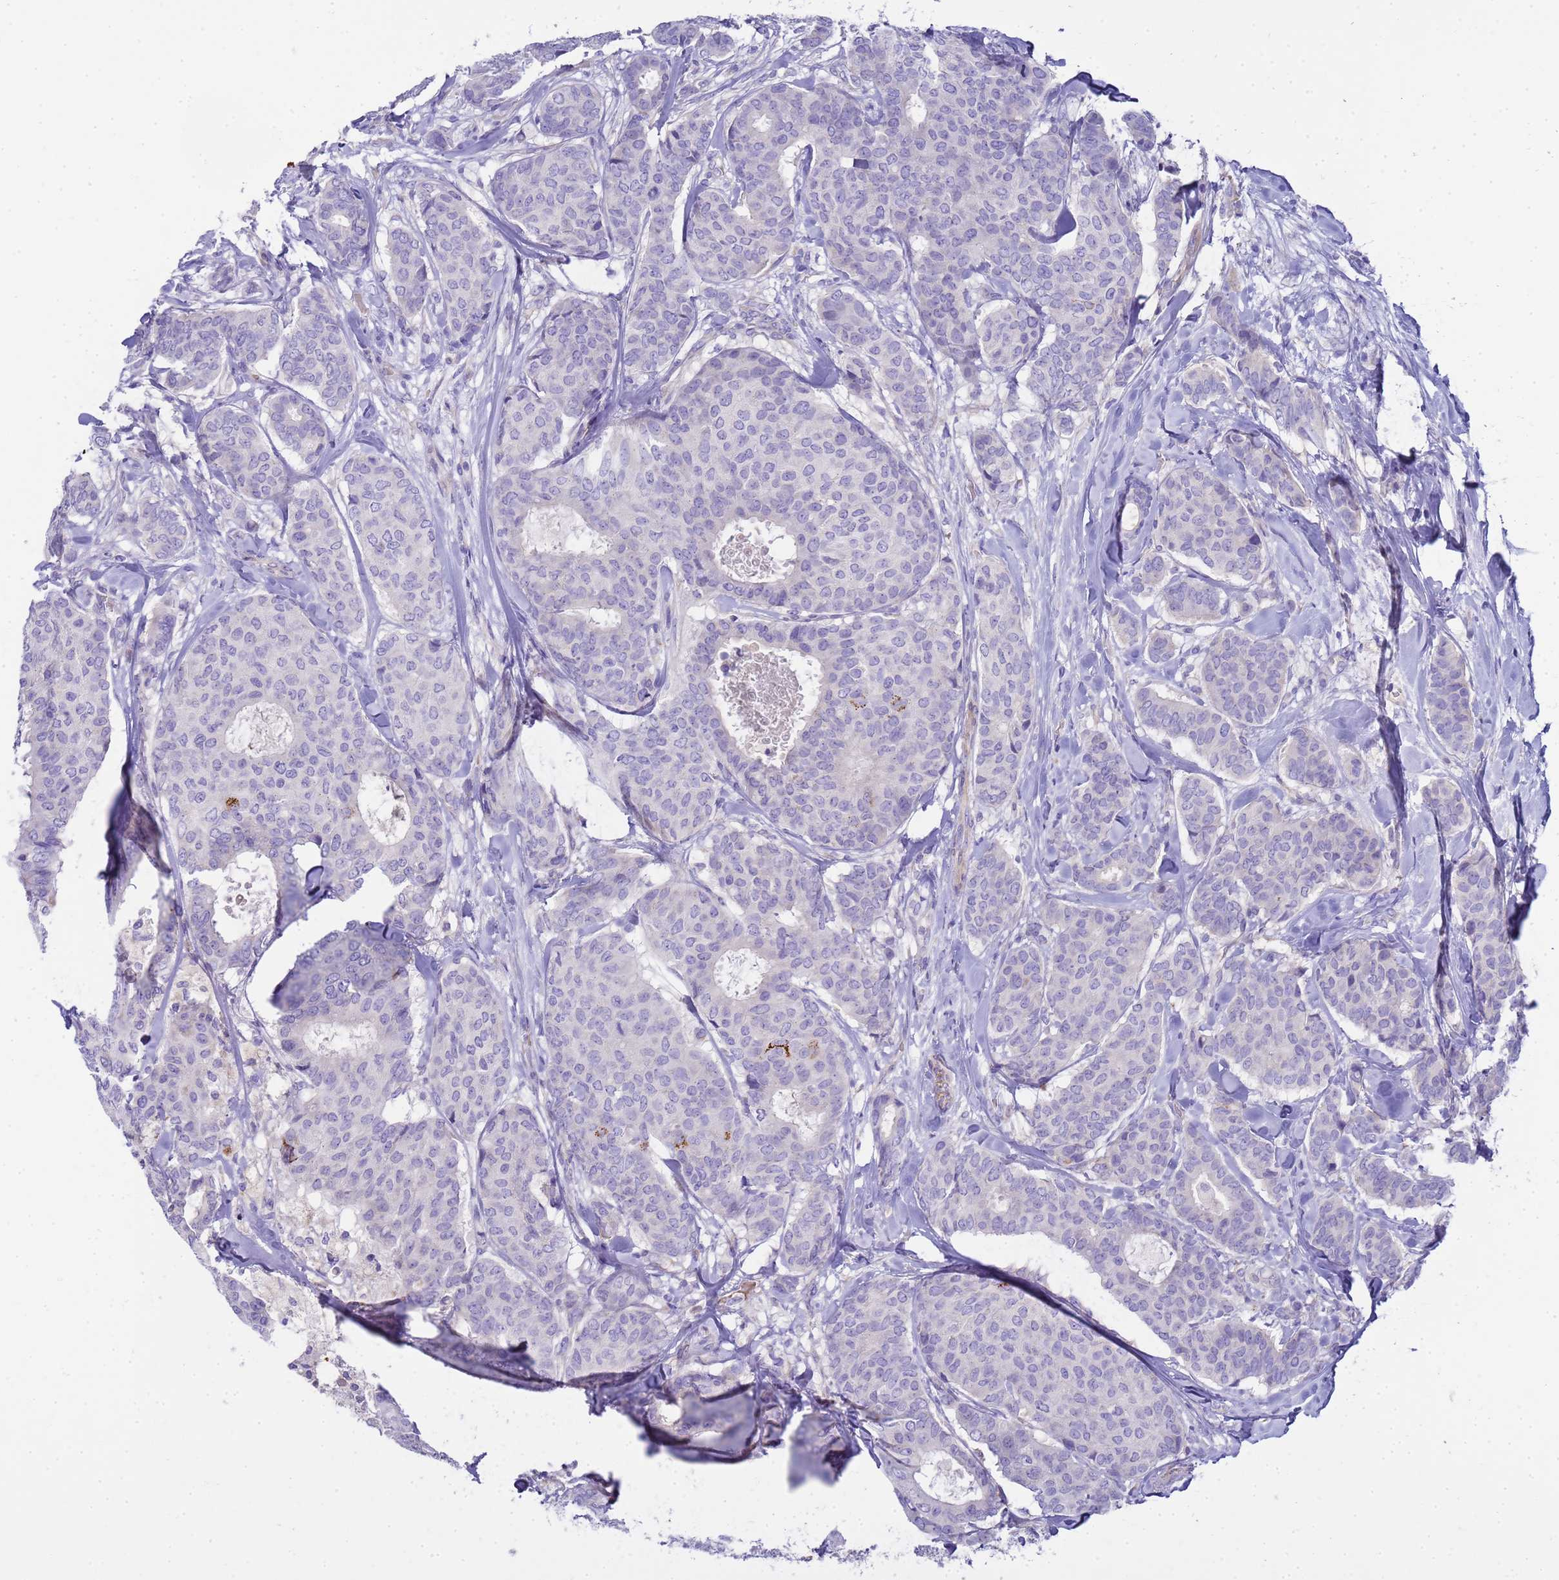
{"staining": {"intensity": "negative", "quantity": "none", "location": "none"}, "tissue": "breast cancer", "cell_type": "Tumor cells", "image_type": "cancer", "snomed": [{"axis": "morphology", "description": "Duct carcinoma"}, {"axis": "topography", "description": "Breast"}], "caption": "A photomicrograph of breast cancer (invasive ductal carcinoma) stained for a protein demonstrates no brown staining in tumor cells.", "gene": "RIPPLY2", "patient": {"sex": "female", "age": 75}}